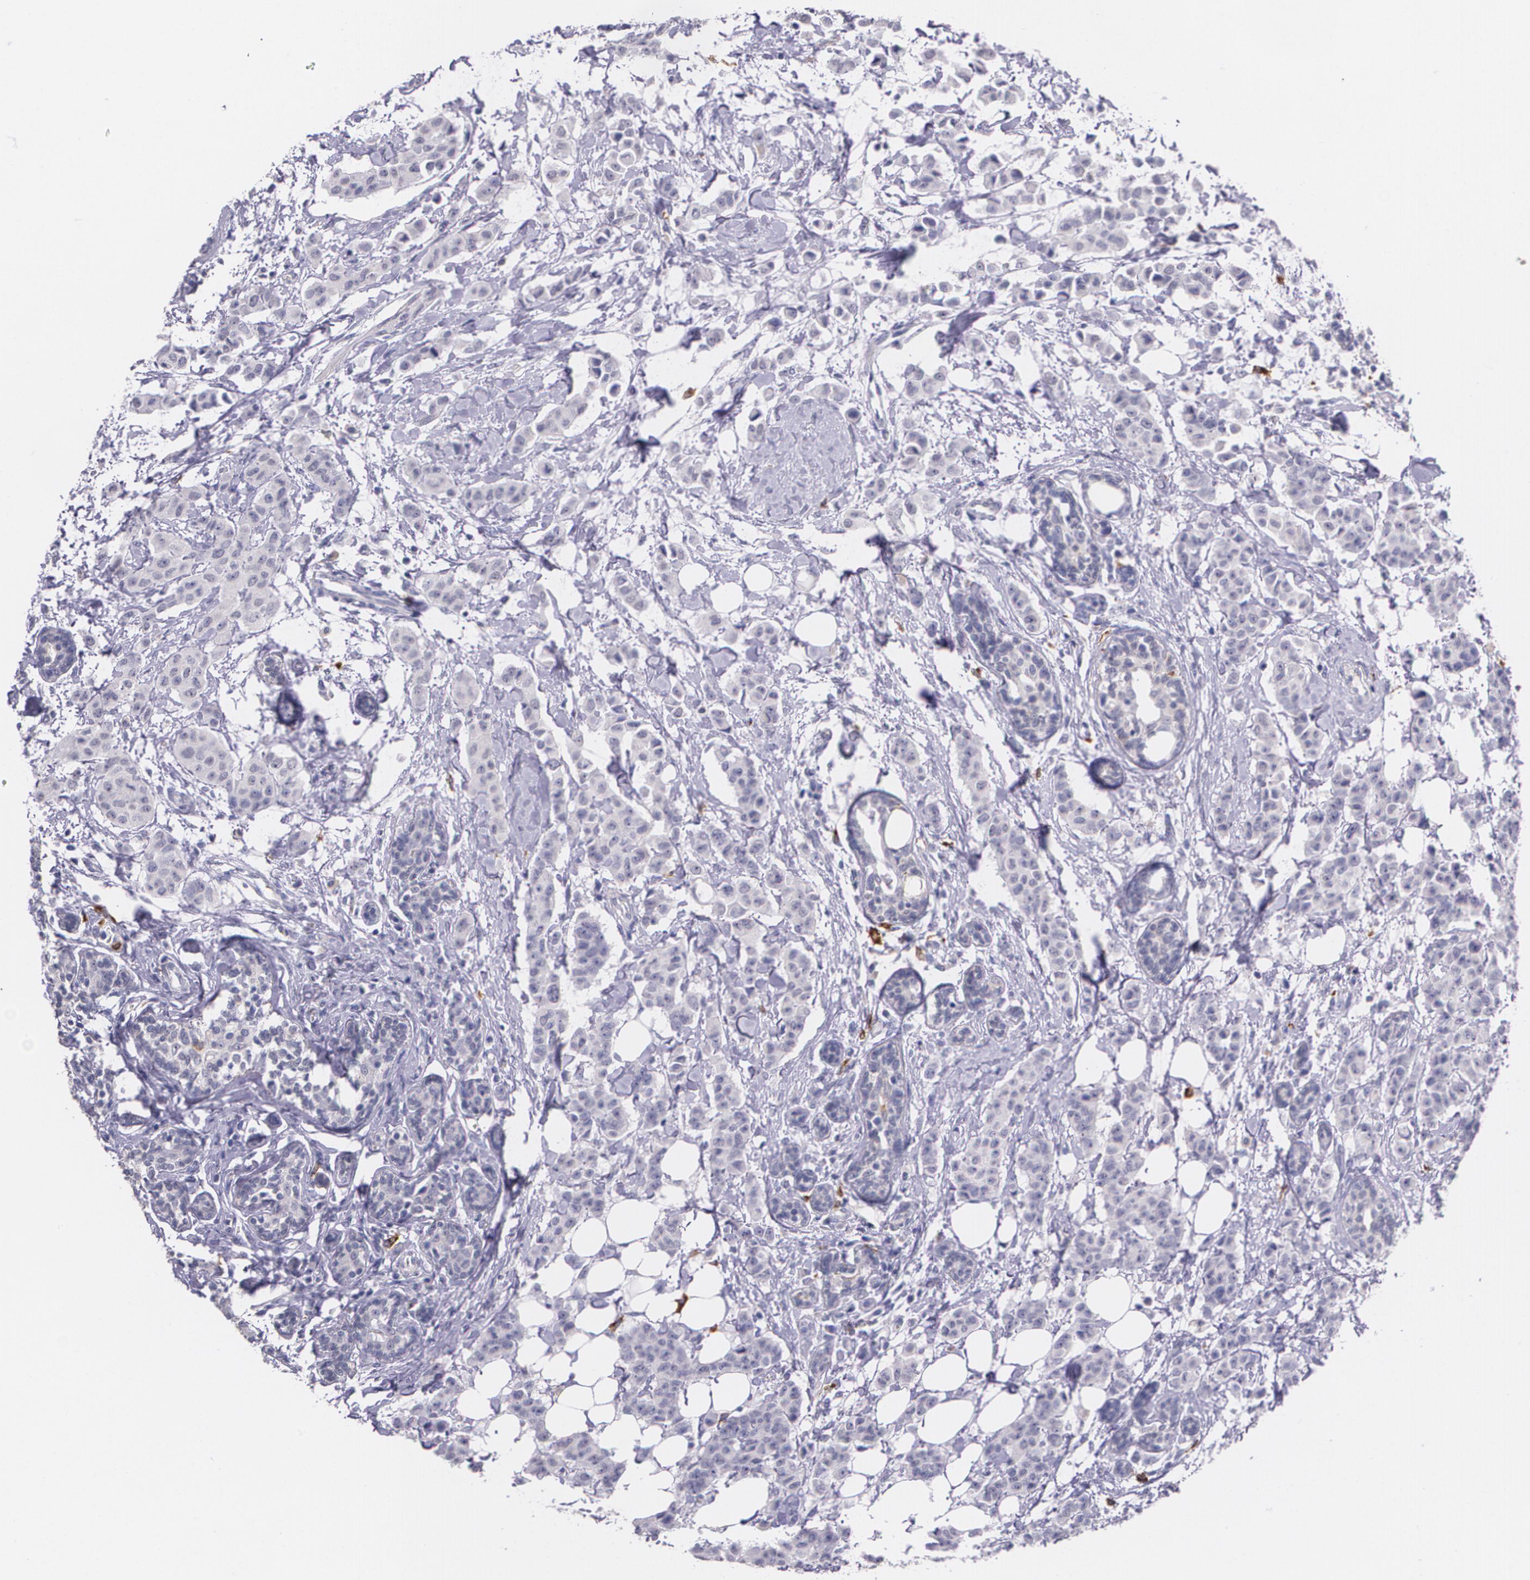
{"staining": {"intensity": "negative", "quantity": "none", "location": "none"}, "tissue": "breast cancer", "cell_type": "Tumor cells", "image_type": "cancer", "snomed": [{"axis": "morphology", "description": "Duct carcinoma"}, {"axis": "topography", "description": "Breast"}], "caption": "This is an immunohistochemistry (IHC) histopathology image of breast intraductal carcinoma. There is no staining in tumor cells.", "gene": "RTN1", "patient": {"sex": "female", "age": 40}}